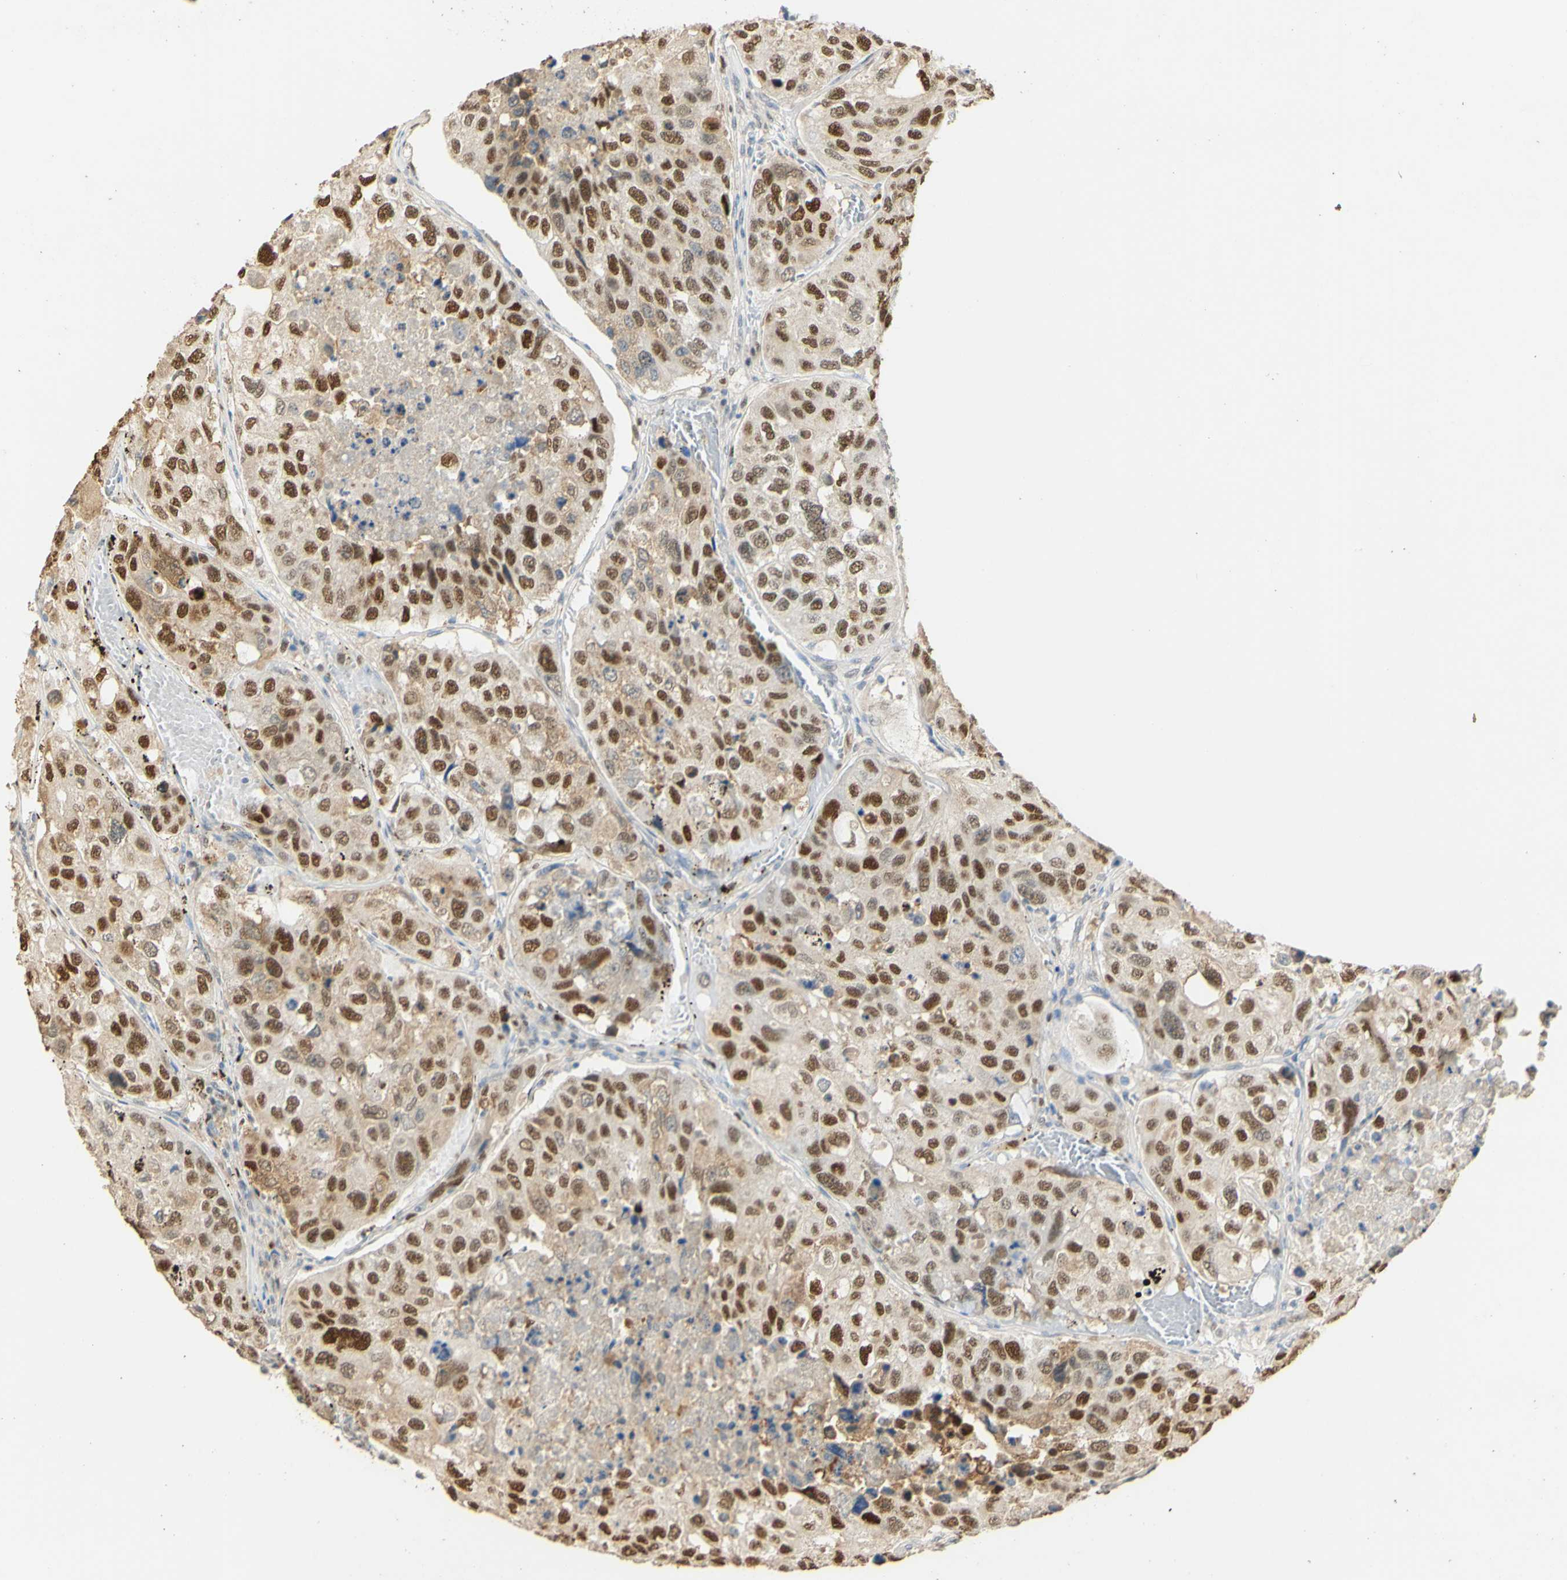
{"staining": {"intensity": "moderate", "quantity": ">75%", "location": "cytoplasmic/membranous,nuclear"}, "tissue": "urothelial cancer", "cell_type": "Tumor cells", "image_type": "cancer", "snomed": [{"axis": "morphology", "description": "Urothelial carcinoma, High grade"}, {"axis": "topography", "description": "Lymph node"}, {"axis": "topography", "description": "Urinary bladder"}], "caption": "The image displays staining of urothelial cancer, revealing moderate cytoplasmic/membranous and nuclear protein positivity (brown color) within tumor cells.", "gene": "MAP3K4", "patient": {"sex": "male", "age": 51}}